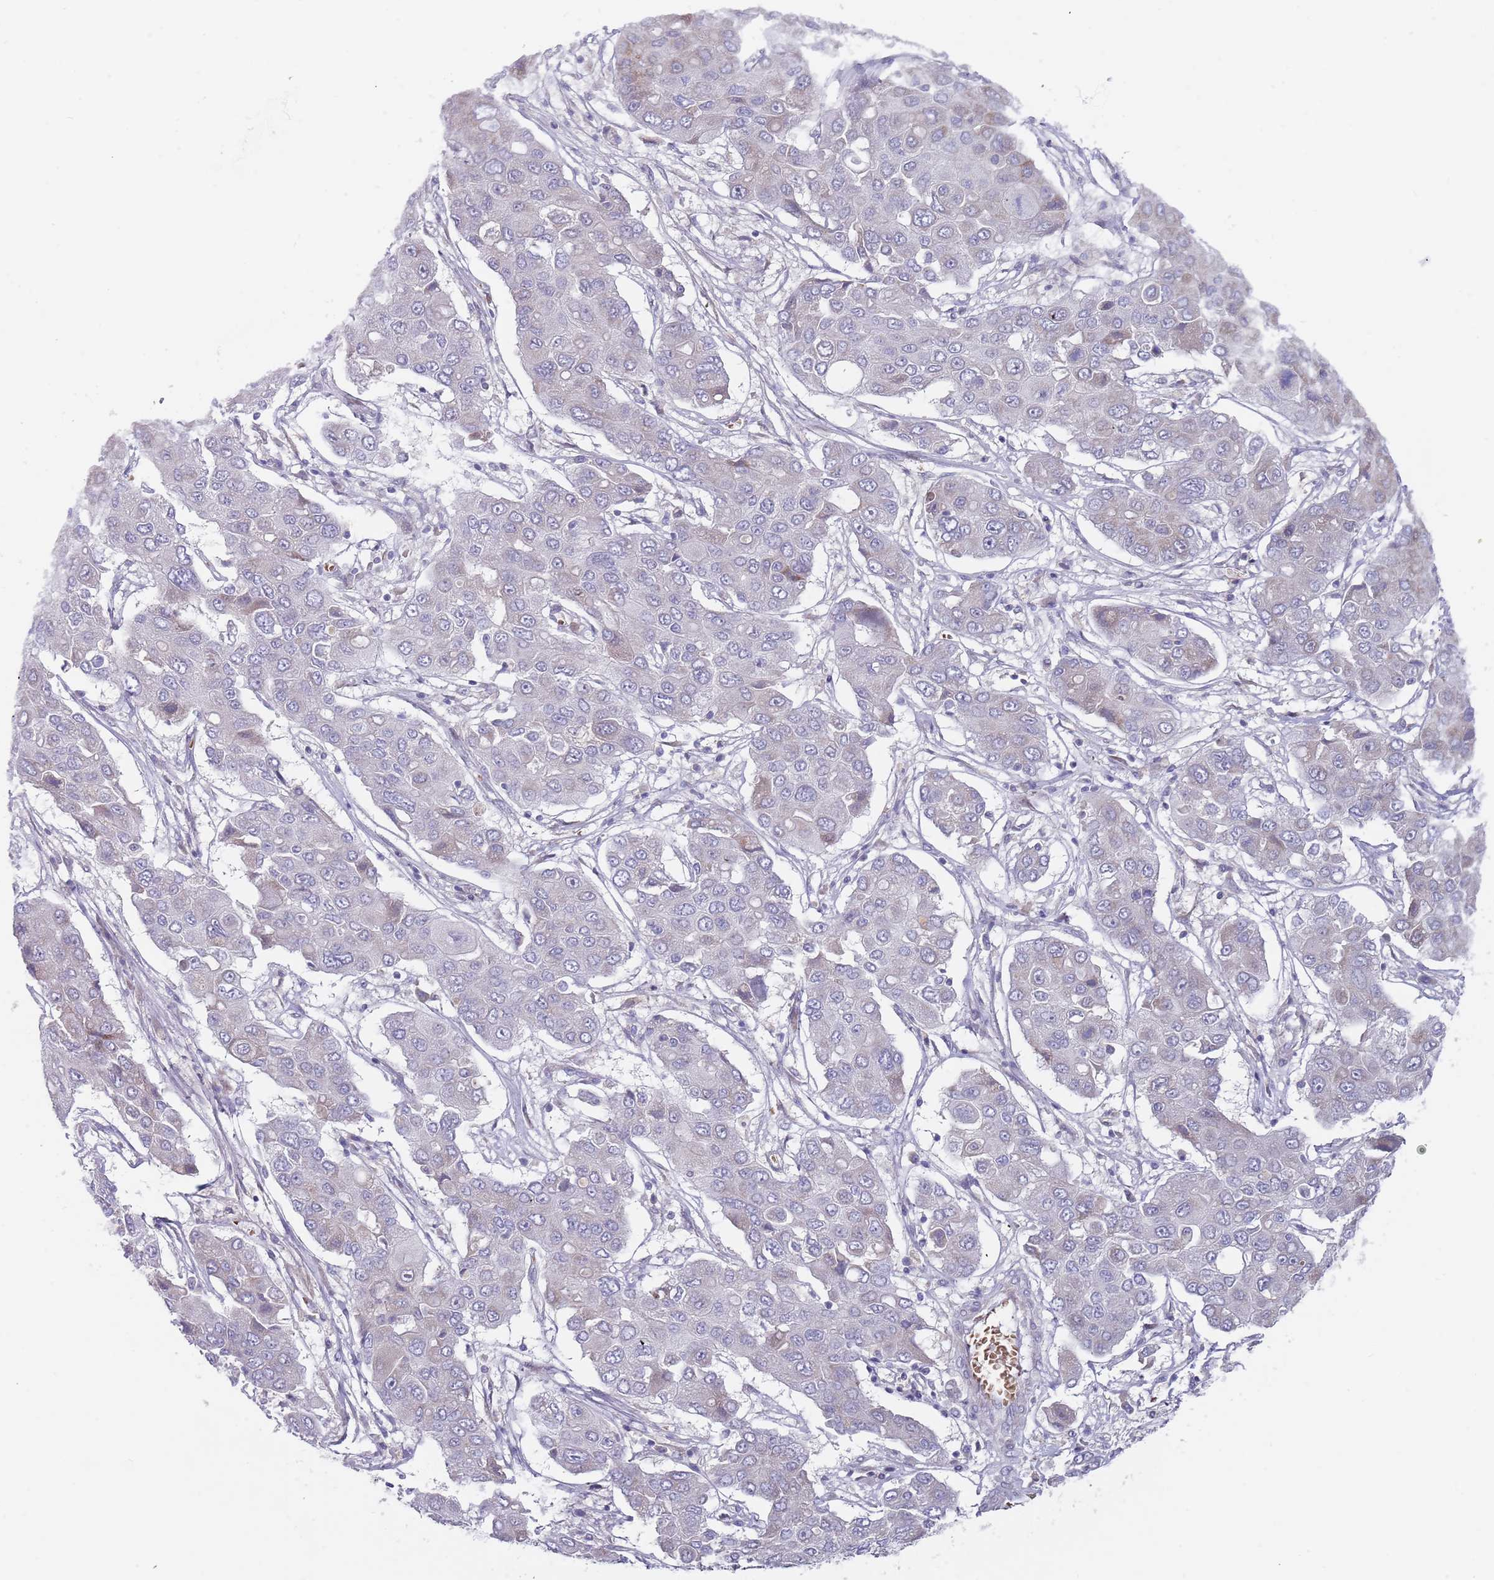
{"staining": {"intensity": "negative", "quantity": "none", "location": "none"}, "tissue": "liver cancer", "cell_type": "Tumor cells", "image_type": "cancer", "snomed": [{"axis": "morphology", "description": "Cholangiocarcinoma"}, {"axis": "topography", "description": "Liver"}], "caption": "Immunohistochemical staining of human liver cholangiocarcinoma demonstrates no significant staining in tumor cells.", "gene": "PRAC1", "patient": {"sex": "male", "age": 67}}